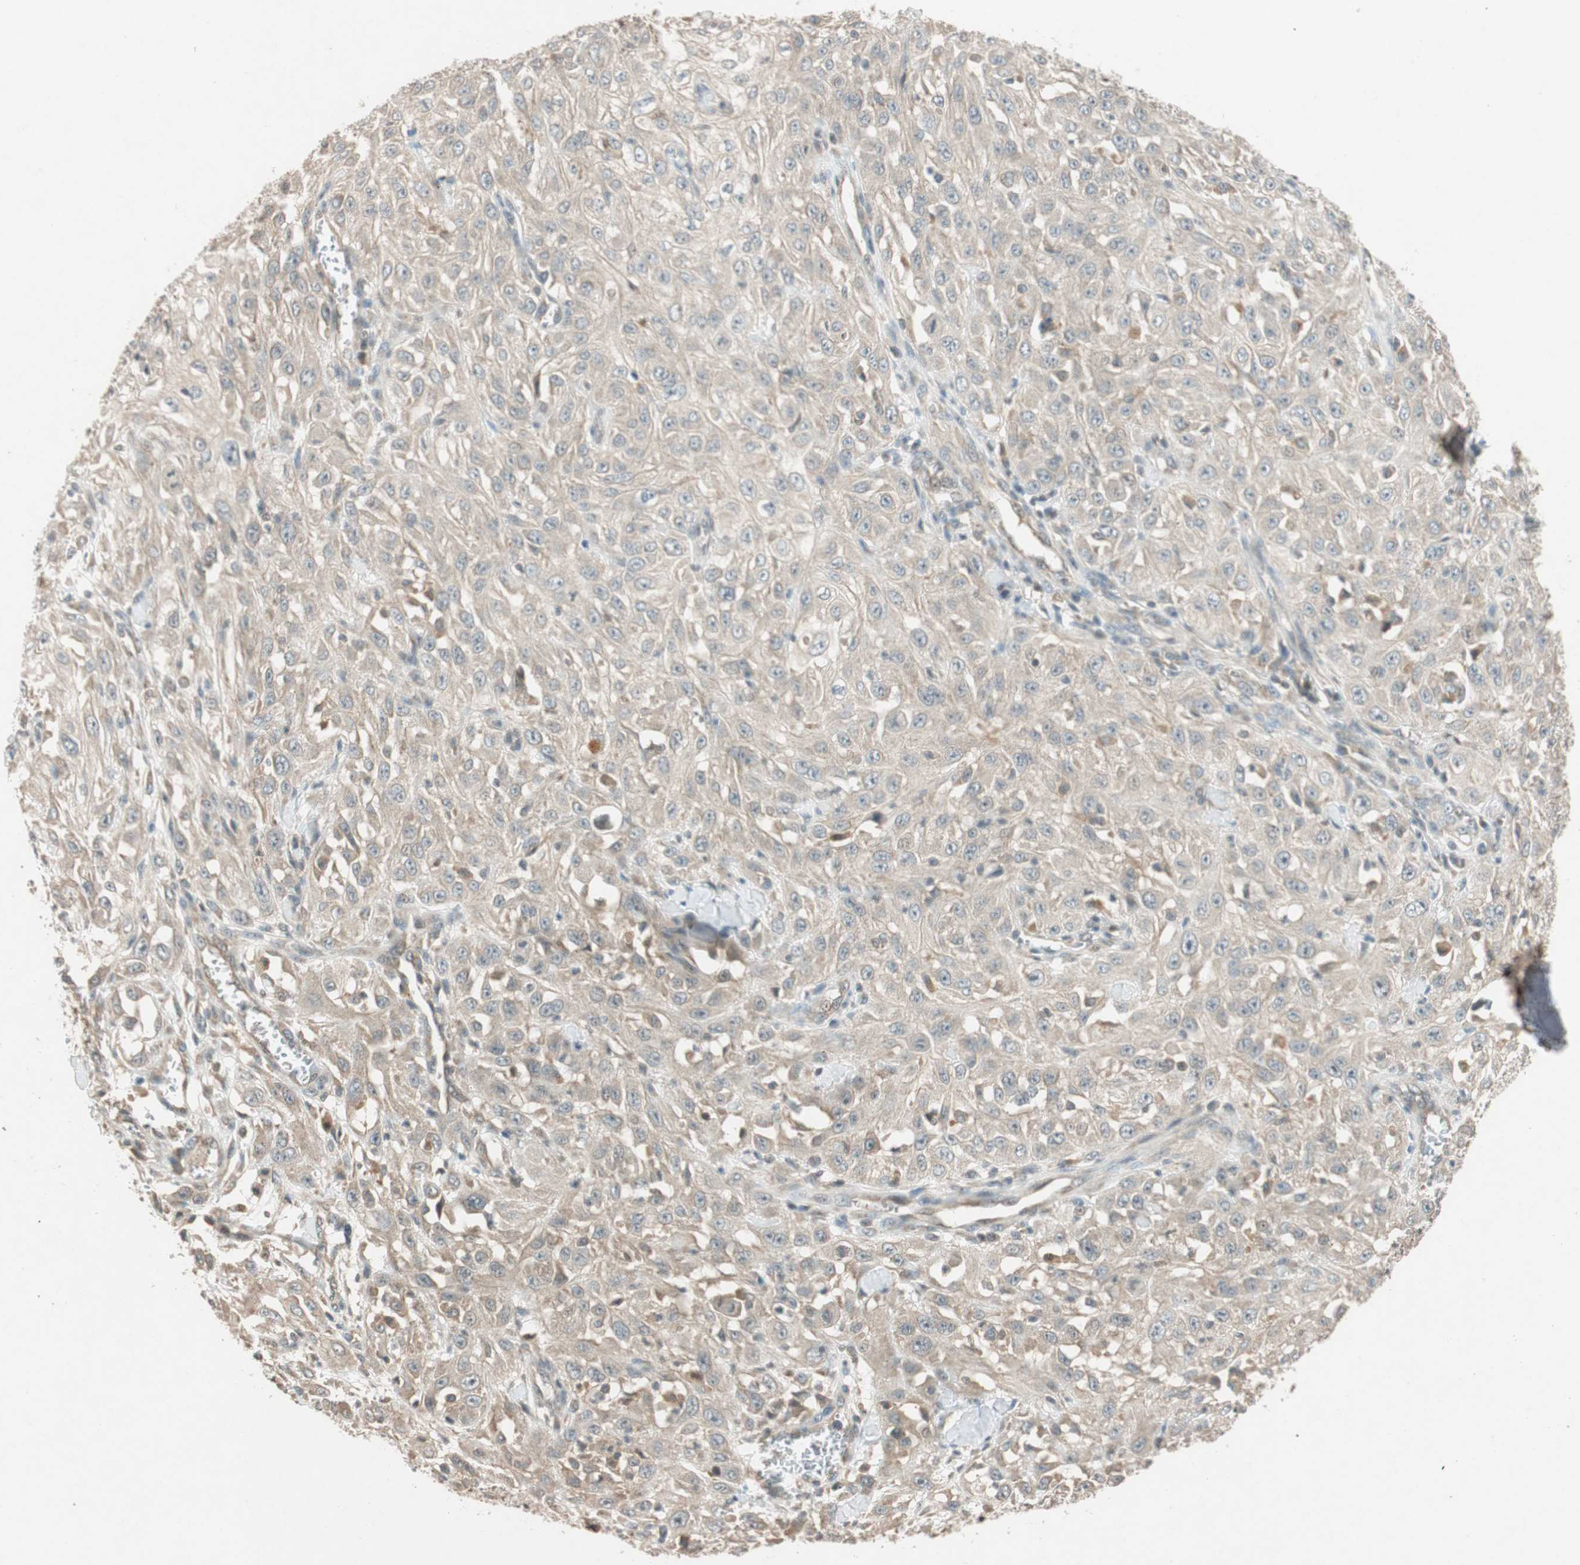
{"staining": {"intensity": "weak", "quantity": ">75%", "location": "cytoplasmic/membranous"}, "tissue": "skin cancer", "cell_type": "Tumor cells", "image_type": "cancer", "snomed": [{"axis": "morphology", "description": "Squamous cell carcinoma, NOS"}, {"axis": "morphology", "description": "Squamous cell carcinoma, metastatic, NOS"}, {"axis": "topography", "description": "Skin"}, {"axis": "topography", "description": "Lymph node"}], "caption": "The histopathology image demonstrates immunohistochemical staining of squamous cell carcinoma (skin). There is weak cytoplasmic/membranous staining is appreciated in approximately >75% of tumor cells.", "gene": "GLB1", "patient": {"sex": "male", "age": 75}}